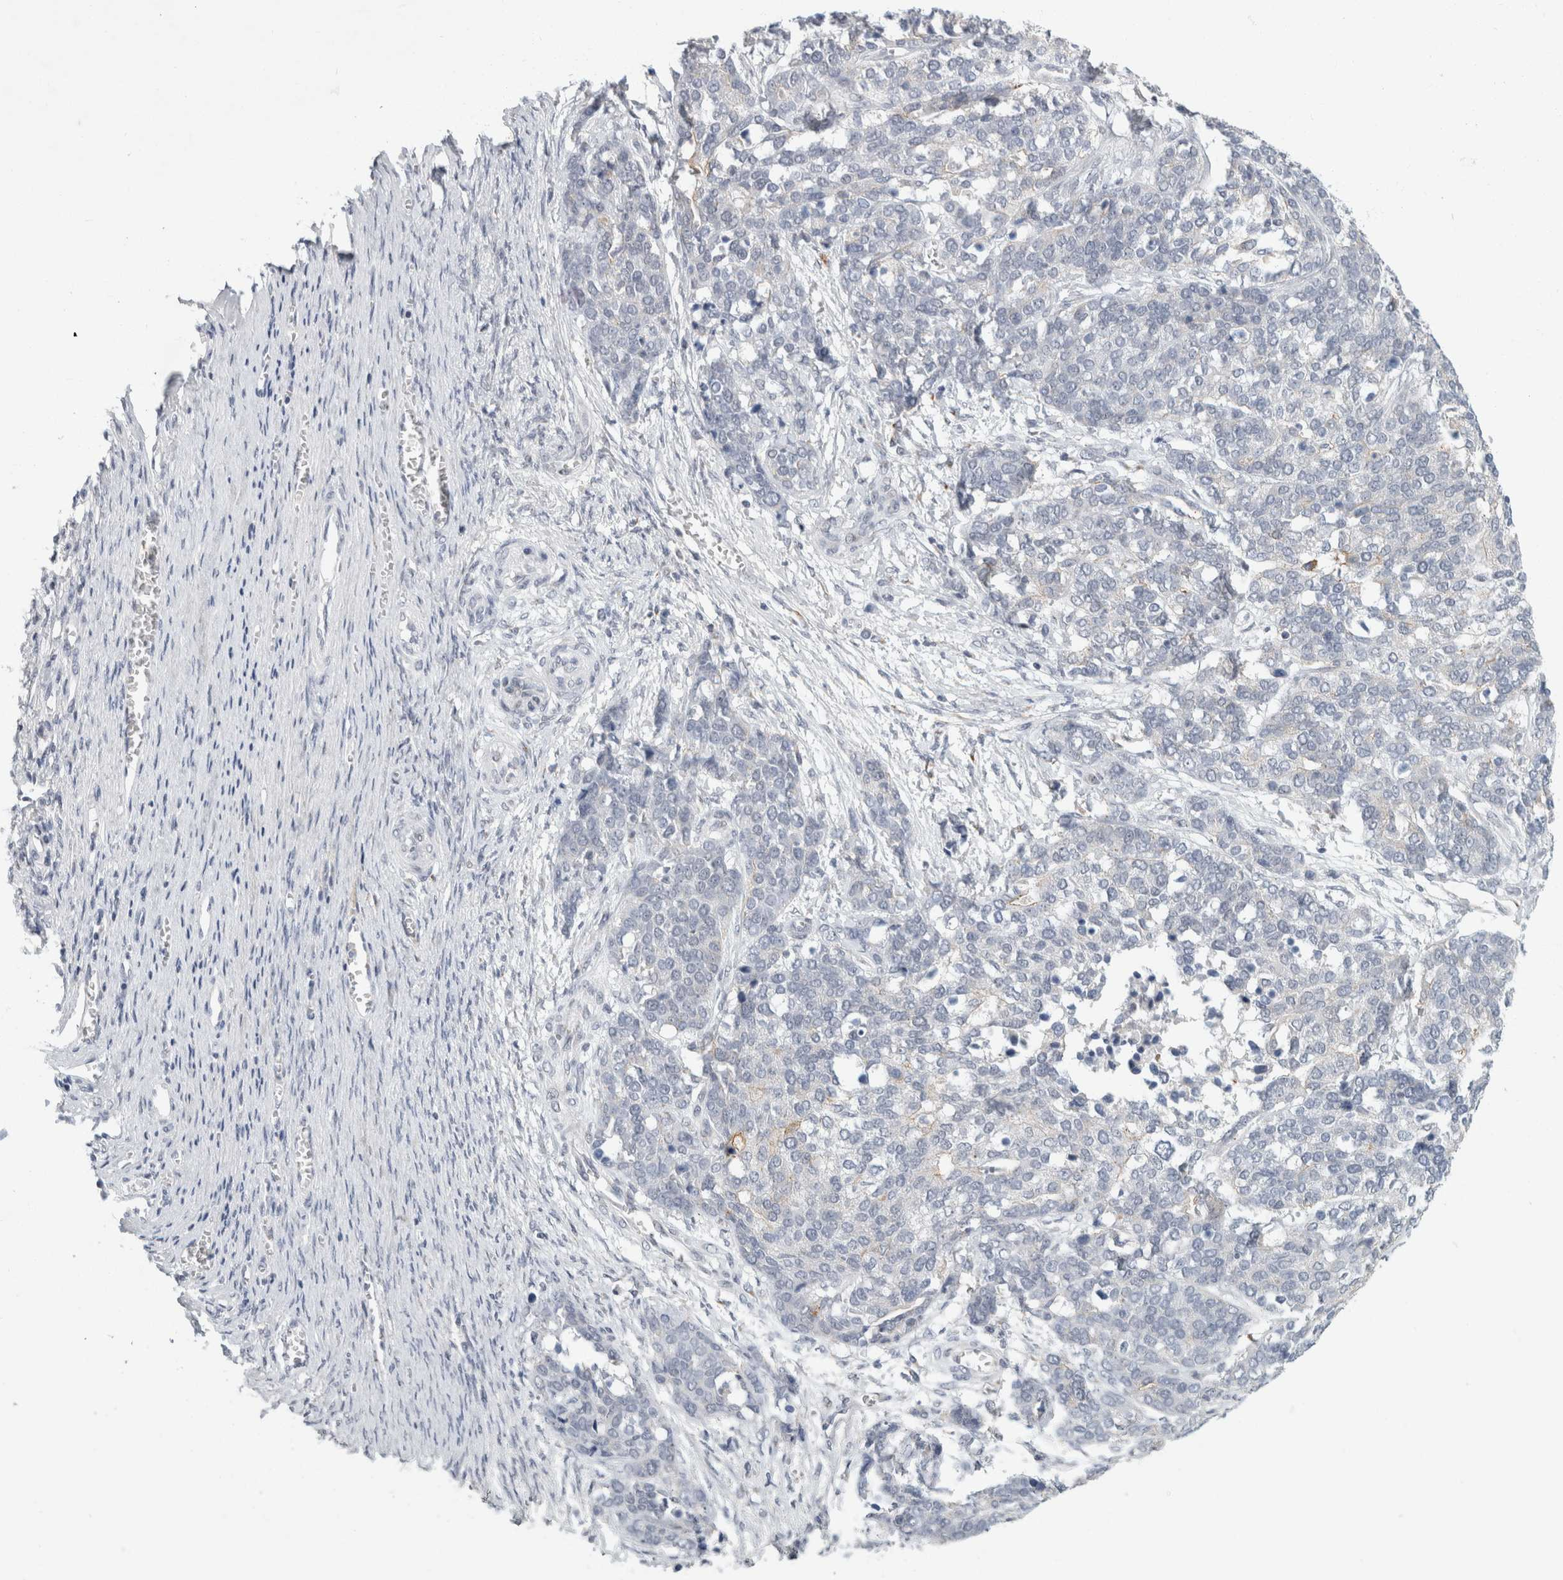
{"staining": {"intensity": "negative", "quantity": "none", "location": "none"}, "tissue": "ovarian cancer", "cell_type": "Tumor cells", "image_type": "cancer", "snomed": [{"axis": "morphology", "description": "Cystadenocarcinoma, serous, NOS"}, {"axis": "topography", "description": "Ovary"}], "caption": "Serous cystadenocarcinoma (ovarian) was stained to show a protein in brown. There is no significant staining in tumor cells.", "gene": "NIPA1", "patient": {"sex": "female", "age": 44}}